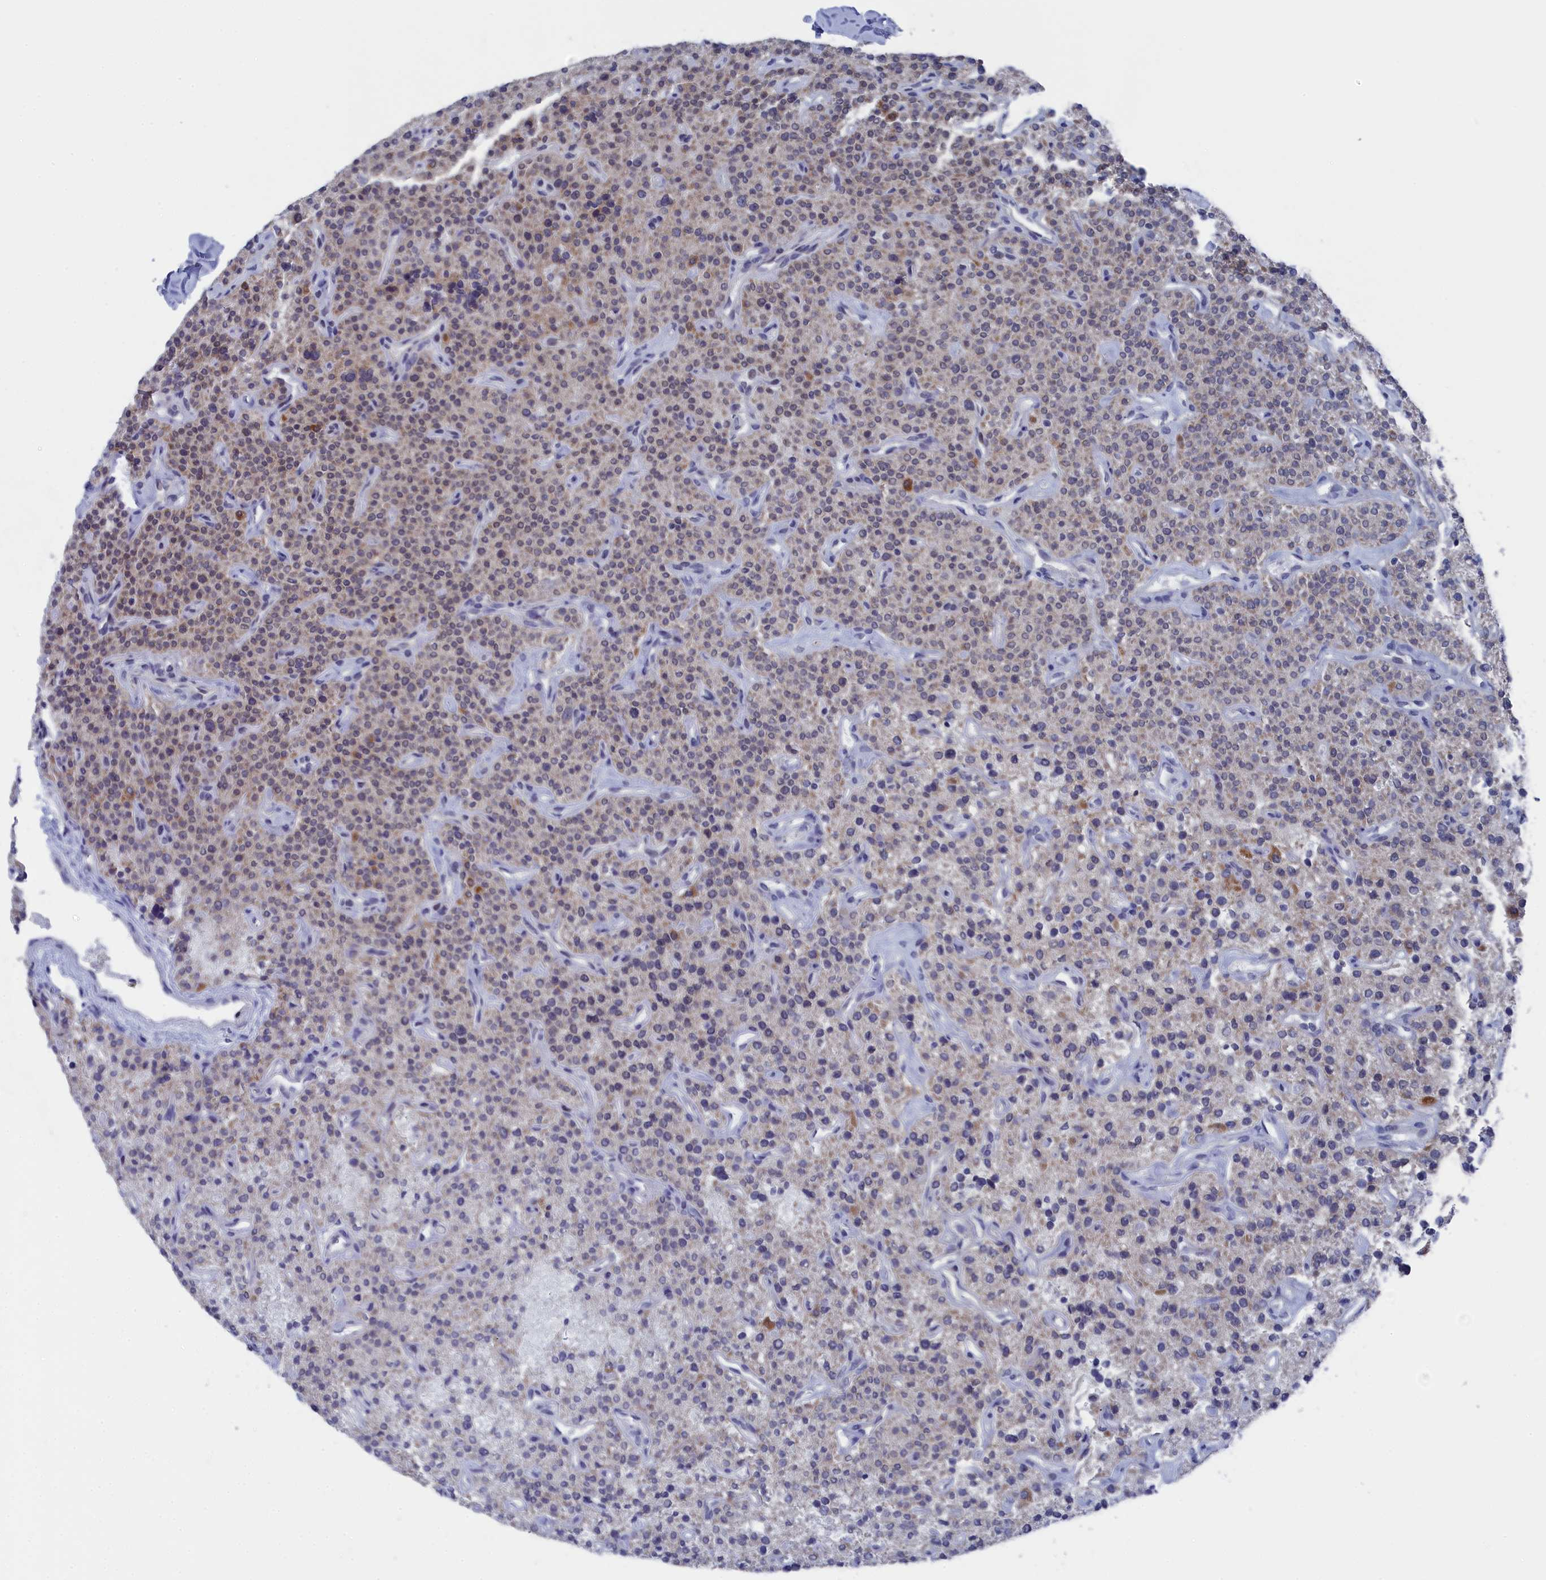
{"staining": {"intensity": "moderate", "quantity": "25%-75%", "location": "cytoplasmic/membranous"}, "tissue": "parathyroid gland", "cell_type": "Glandular cells", "image_type": "normal", "snomed": [{"axis": "morphology", "description": "Normal tissue, NOS"}, {"axis": "topography", "description": "Parathyroid gland"}], "caption": "This micrograph exhibits immunohistochemistry staining of normal parathyroid gland, with medium moderate cytoplasmic/membranous positivity in approximately 25%-75% of glandular cells.", "gene": "TMEM161A", "patient": {"sex": "male", "age": 46}}